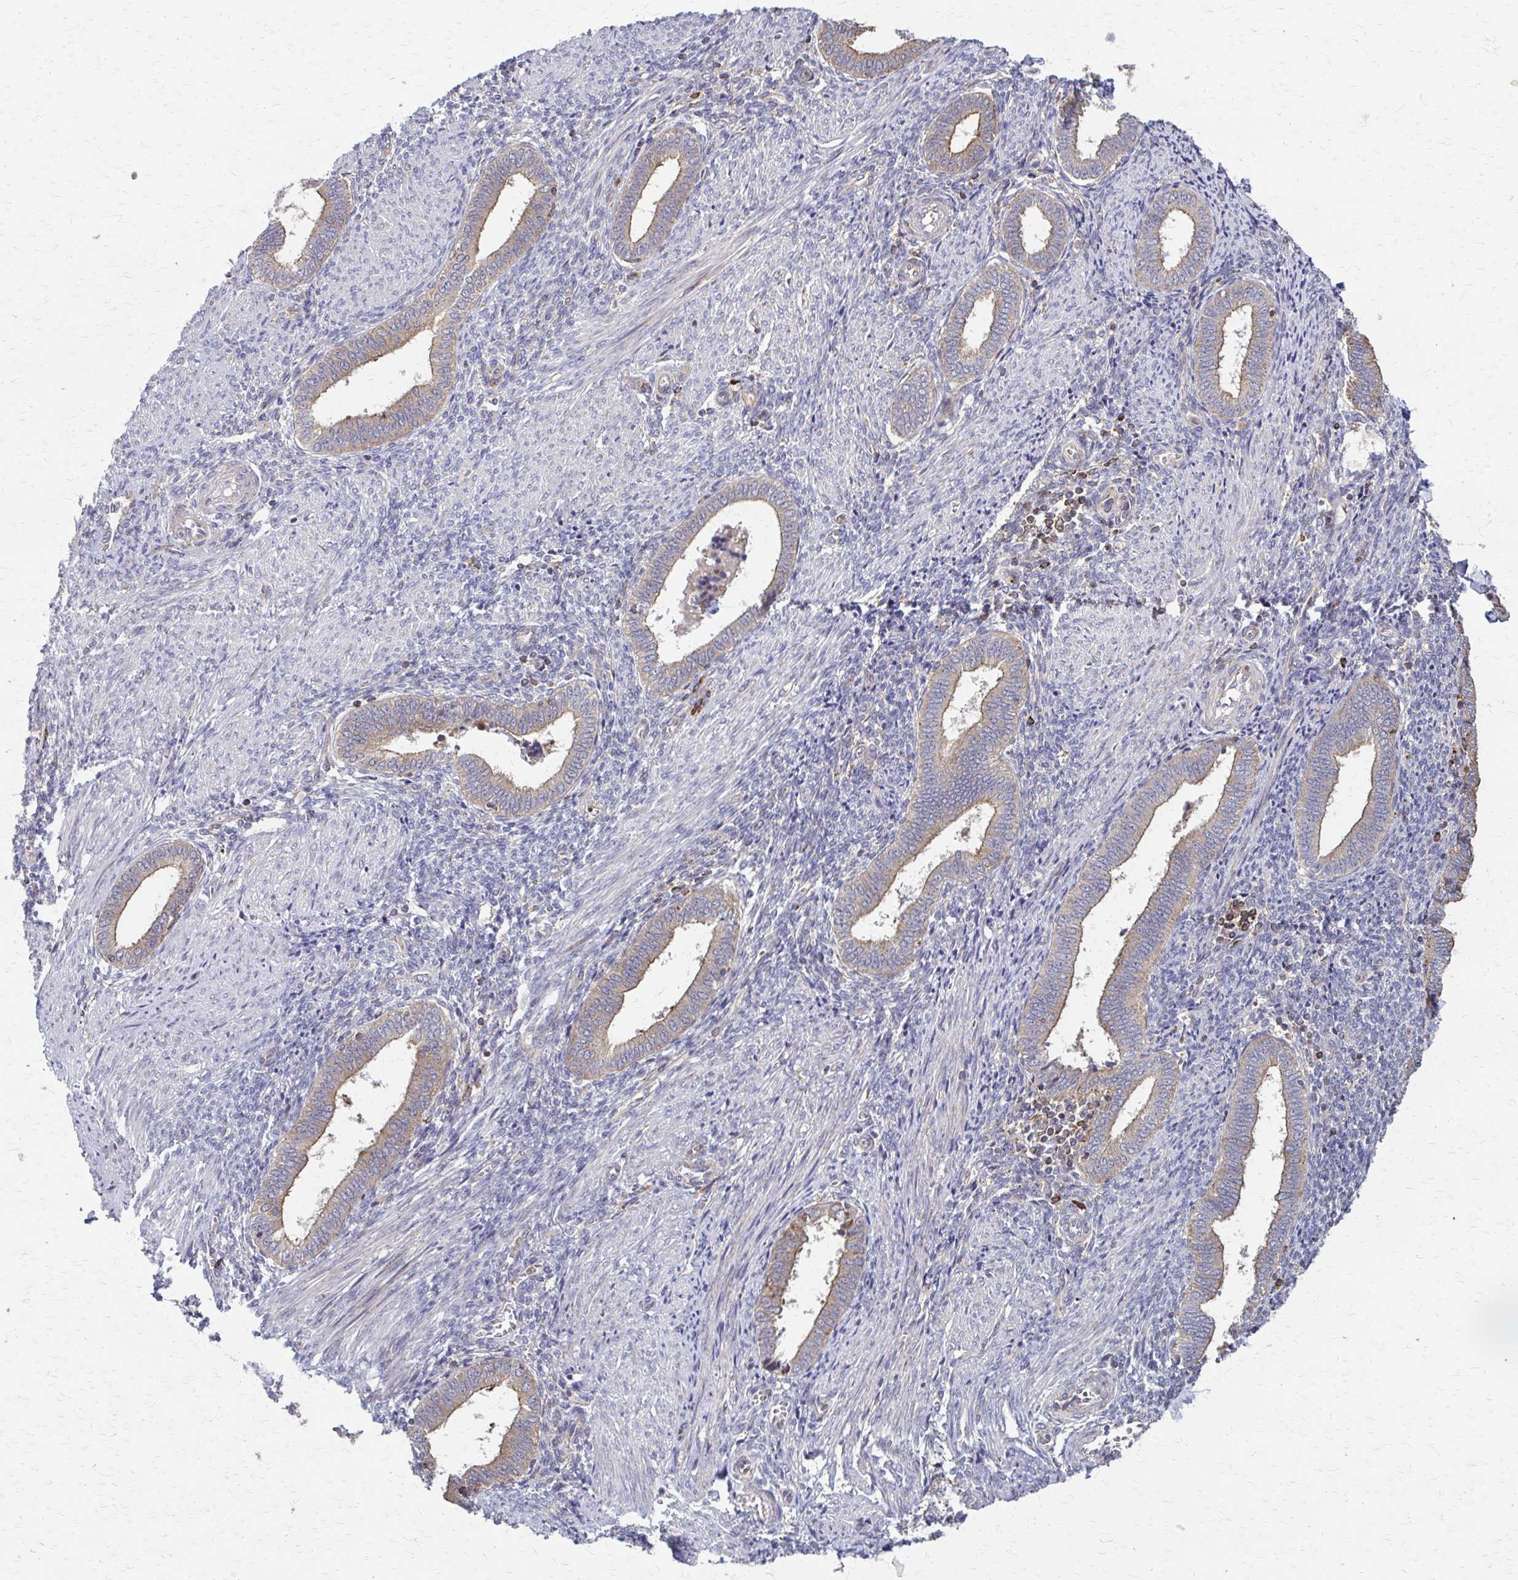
{"staining": {"intensity": "weak", "quantity": "25%-75%", "location": "cytoplasmic/membranous"}, "tissue": "endometrium", "cell_type": "Cells in endometrial stroma", "image_type": "normal", "snomed": [{"axis": "morphology", "description": "Normal tissue, NOS"}, {"axis": "topography", "description": "Endometrium"}], "caption": "This is an image of immunohistochemistry staining of normal endometrium, which shows weak staining in the cytoplasmic/membranous of cells in endometrial stroma.", "gene": "EEF2", "patient": {"sex": "female", "age": 42}}